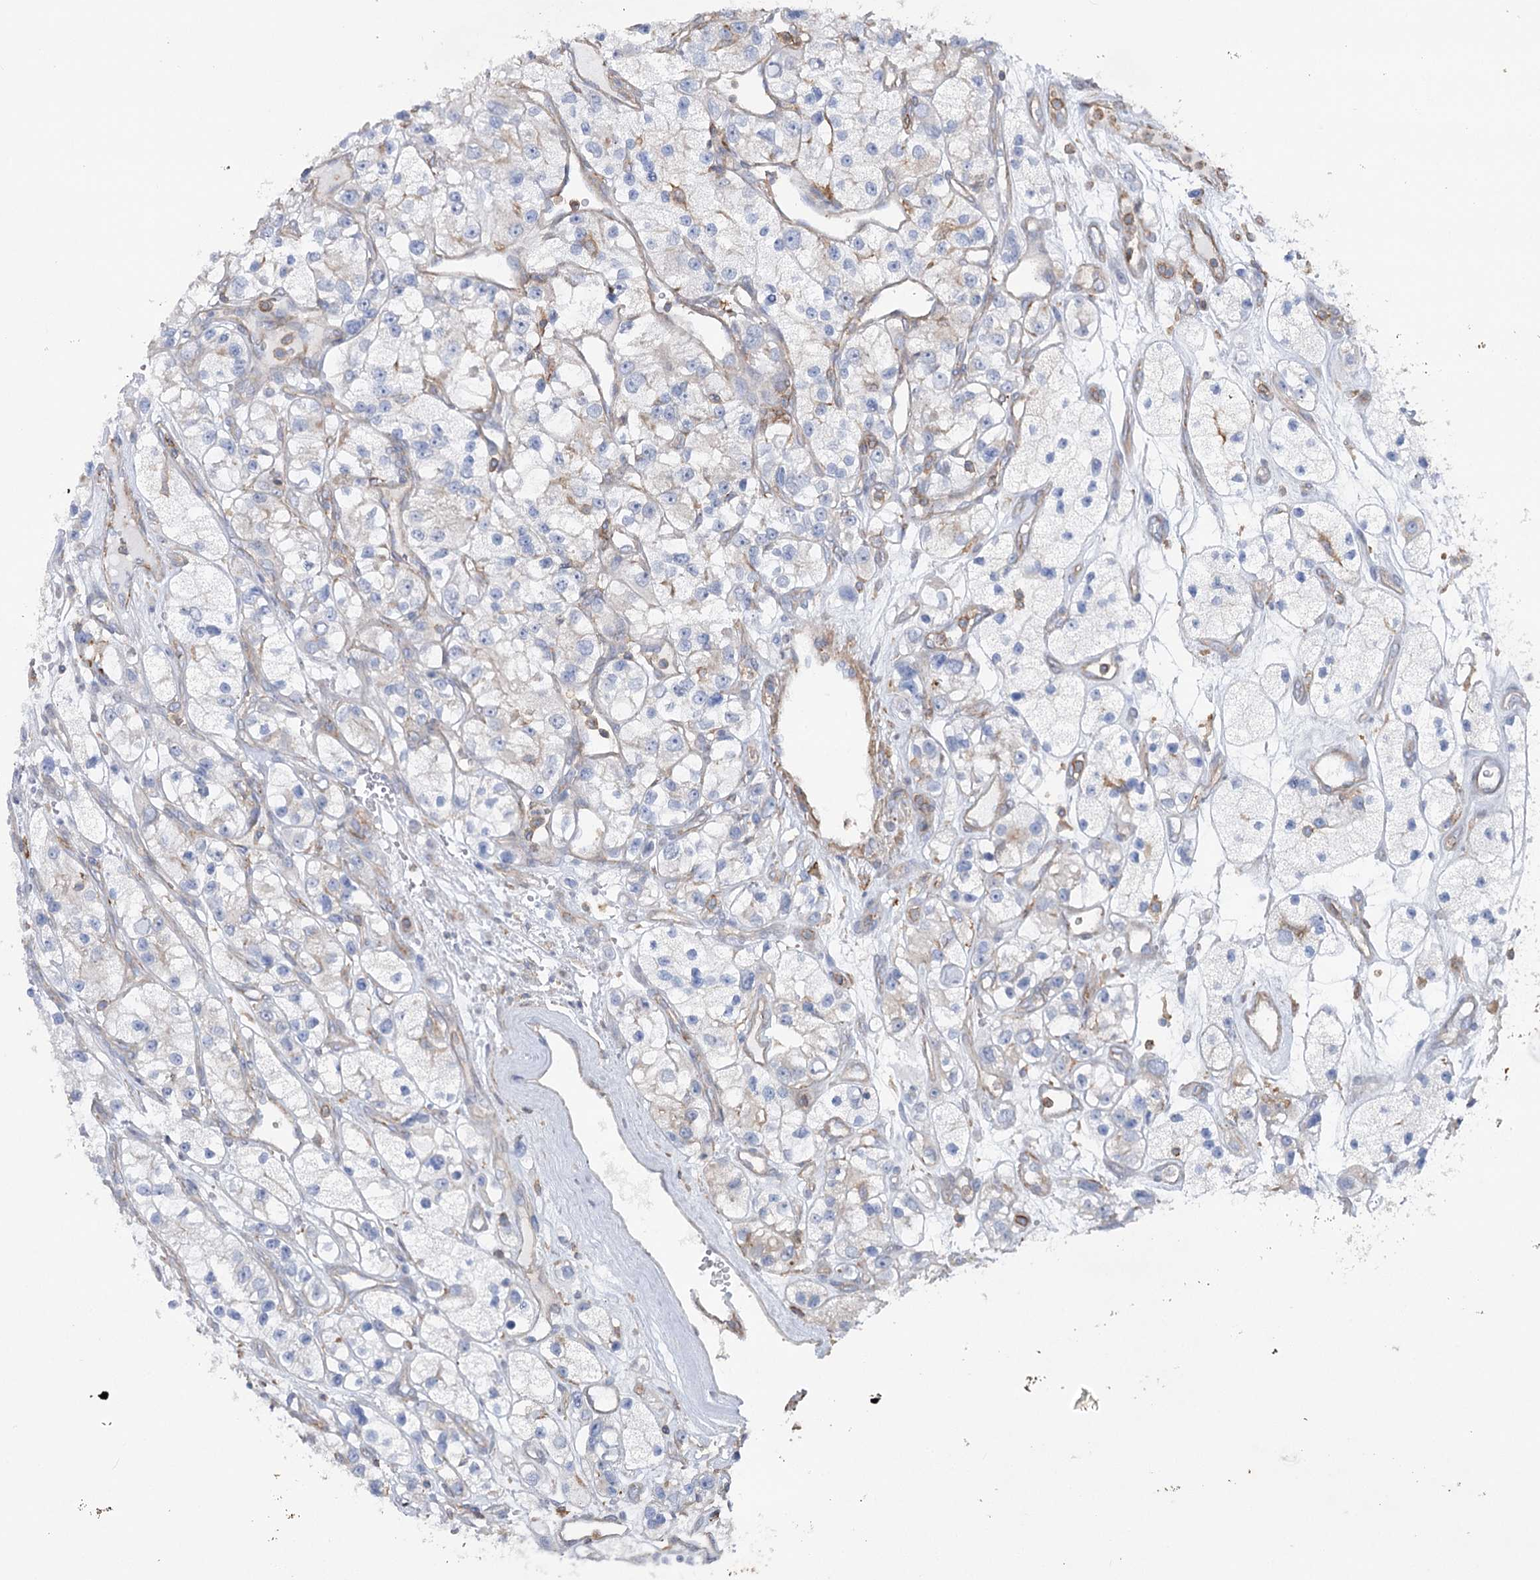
{"staining": {"intensity": "negative", "quantity": "none", "location": "none"}, "tissue": "renal cancer", "cell_type": "Tumor cells", "image_type": "cancer", "snomed": [{"axis": "morphology", "description": "Adenocarcinoma, NOS"}, {"axis": "topography", "description": "Kidney"}], "caption": "Adenocarcinoma (renal) stained for a protein using immunohistochemistry (IHC) reveals no expression tumor cells.", "gene": "LARP1B", "patient": {"sex": "female", "age": 57}}